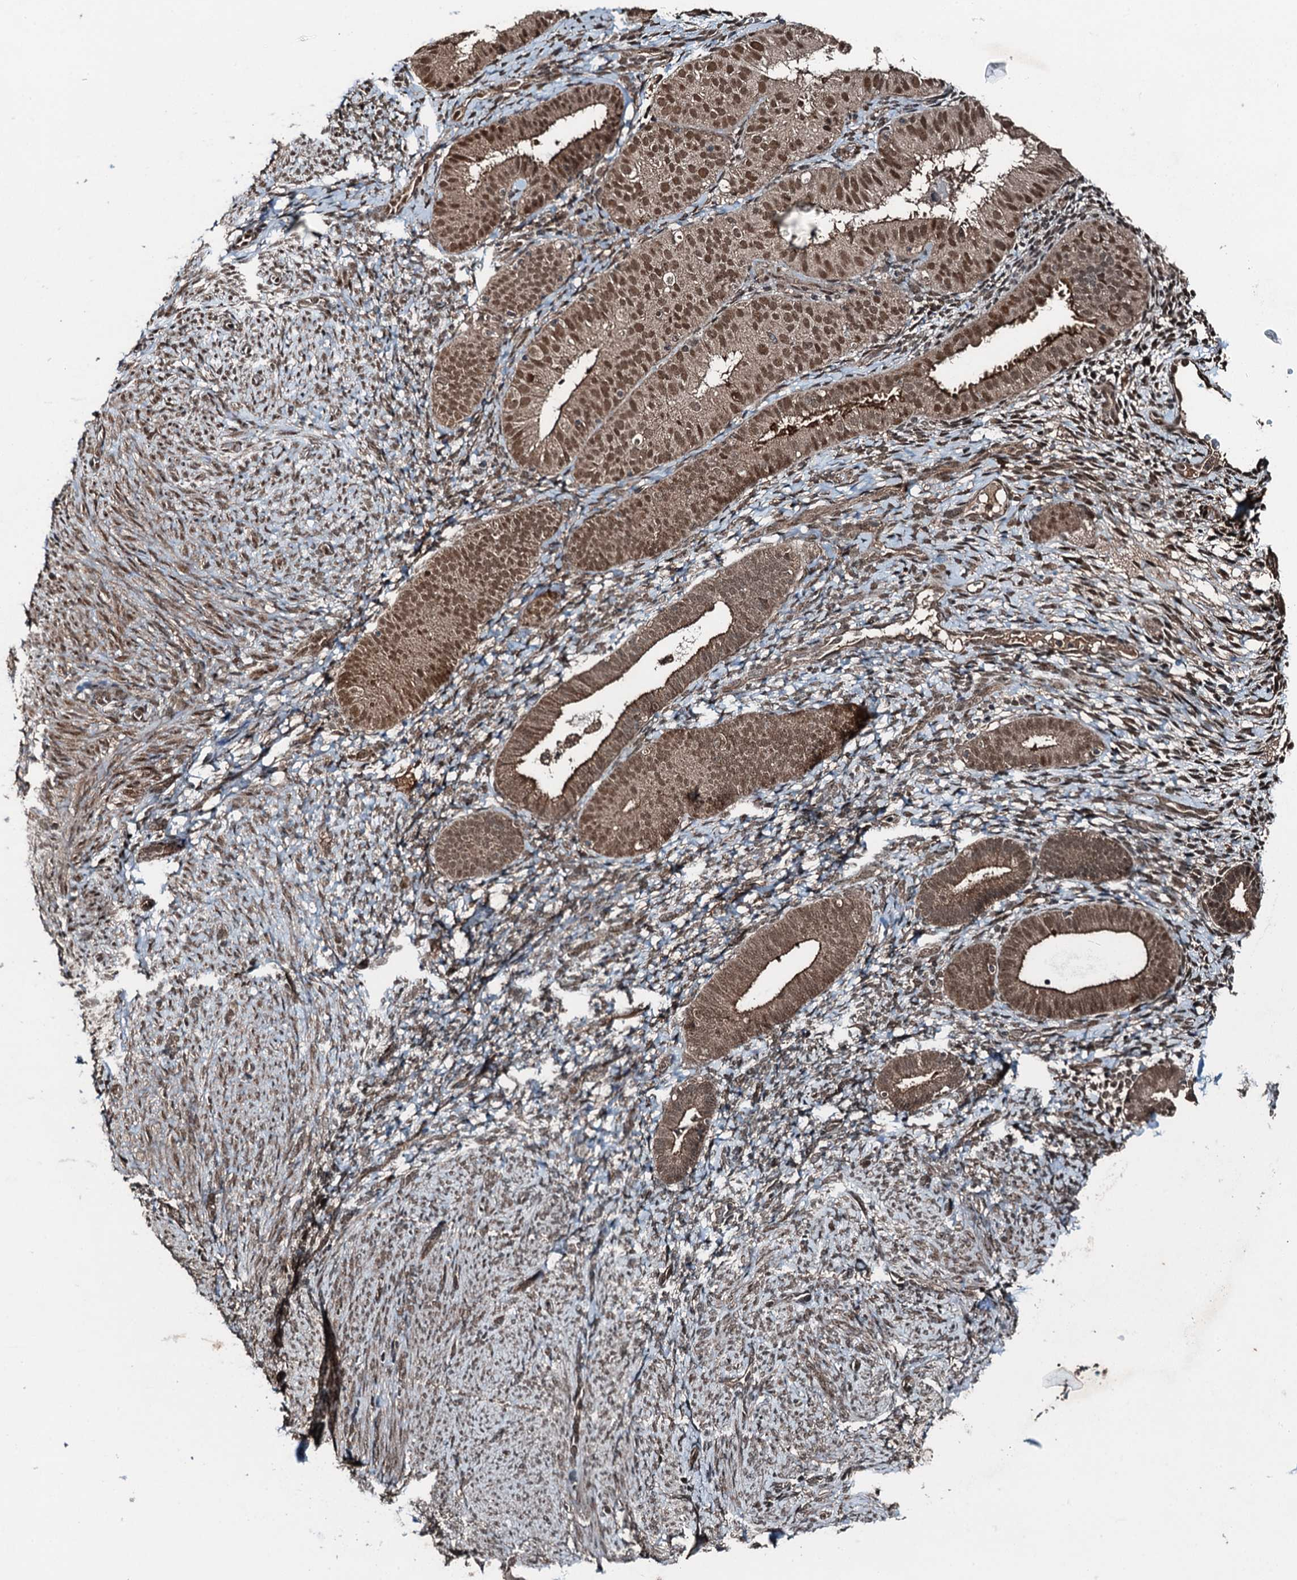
{"staining": {"intensity": "moderate", "quantity": "<25%", "location": "nuclear"}, "tissue": "endometrium", "cell_type": "Cells in endometrial stroma", "image_type": "normal", "snomed": [{"axis": "morphology", "description": "Normal tissue, NOS"}, {"axis": "topography", "description": "Endometrium"}], "caption": "Brown immunohistochemical staining in normal human endometrium exhibits moderate nuclear positivity in about <25% of cells in endometrial stroma. Using DAB (3,3'-diaminobenzidine) (brown) and hematoxylin (blue) stains, captured at high magnification using brightfield microscopy.", "gene": "UBXN6", "patient": {"sex": "female", "age": 65}}